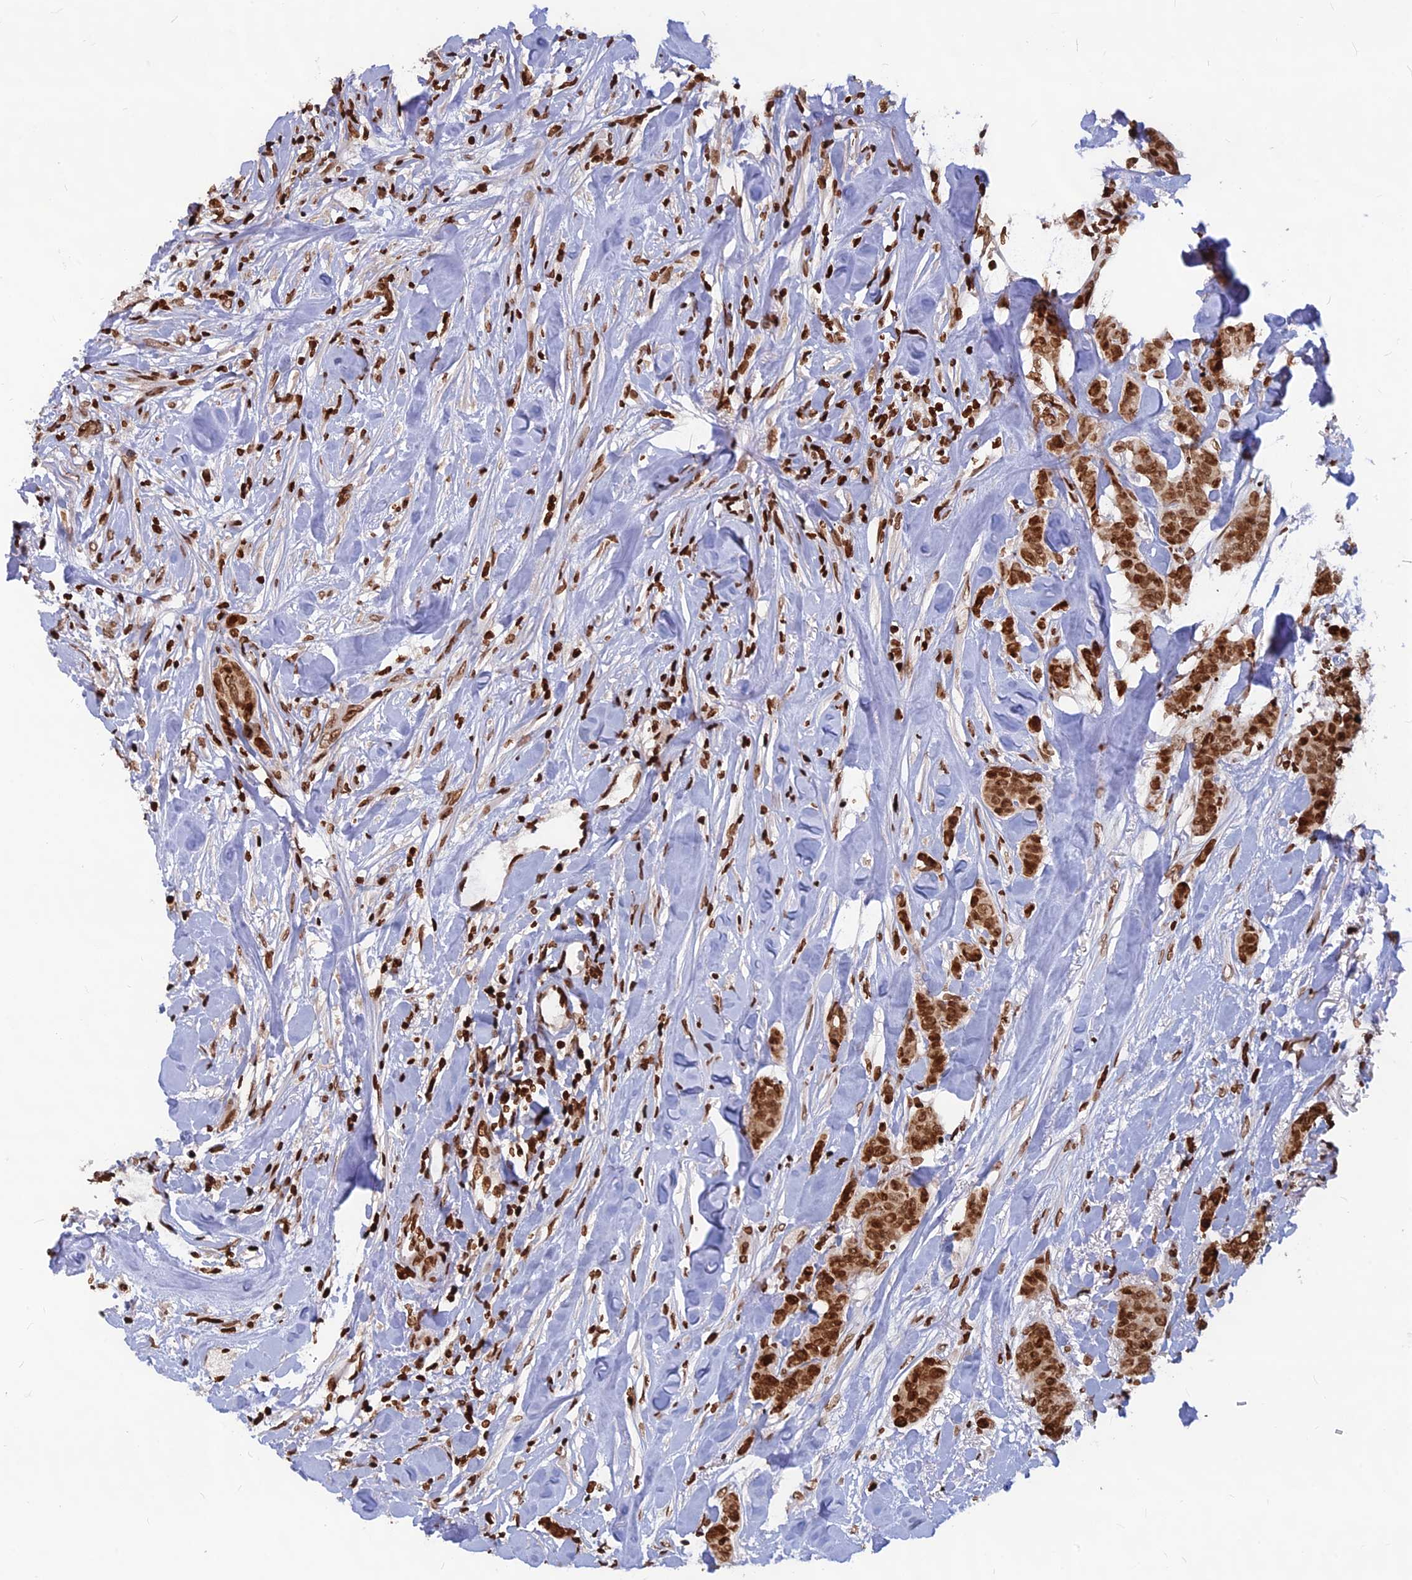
{"staining": {"intensity": "strong", "quantity": ">75%", "location": "nuclear"}, "tissue": "breast cancer", "cell_type": "Tumor cells", "image_type": "cancer", "snomed": [{"axis": "morphology", "description": "Duct carcinoma"}, {"axis": "topography", "description": "Breast"}], "caption": "Immunohistochemistry (IHC) micrograph of neoplastic tissue: human invasive ductal carcinoma (breast) stained using immunohistochemistry displays high levels of strong protein expression localized specifically in the nuclear of tumor cells, appearing as a nuclear brown color.", "gene": "TET2", "patient": {"sex": "female", "age": 40}}